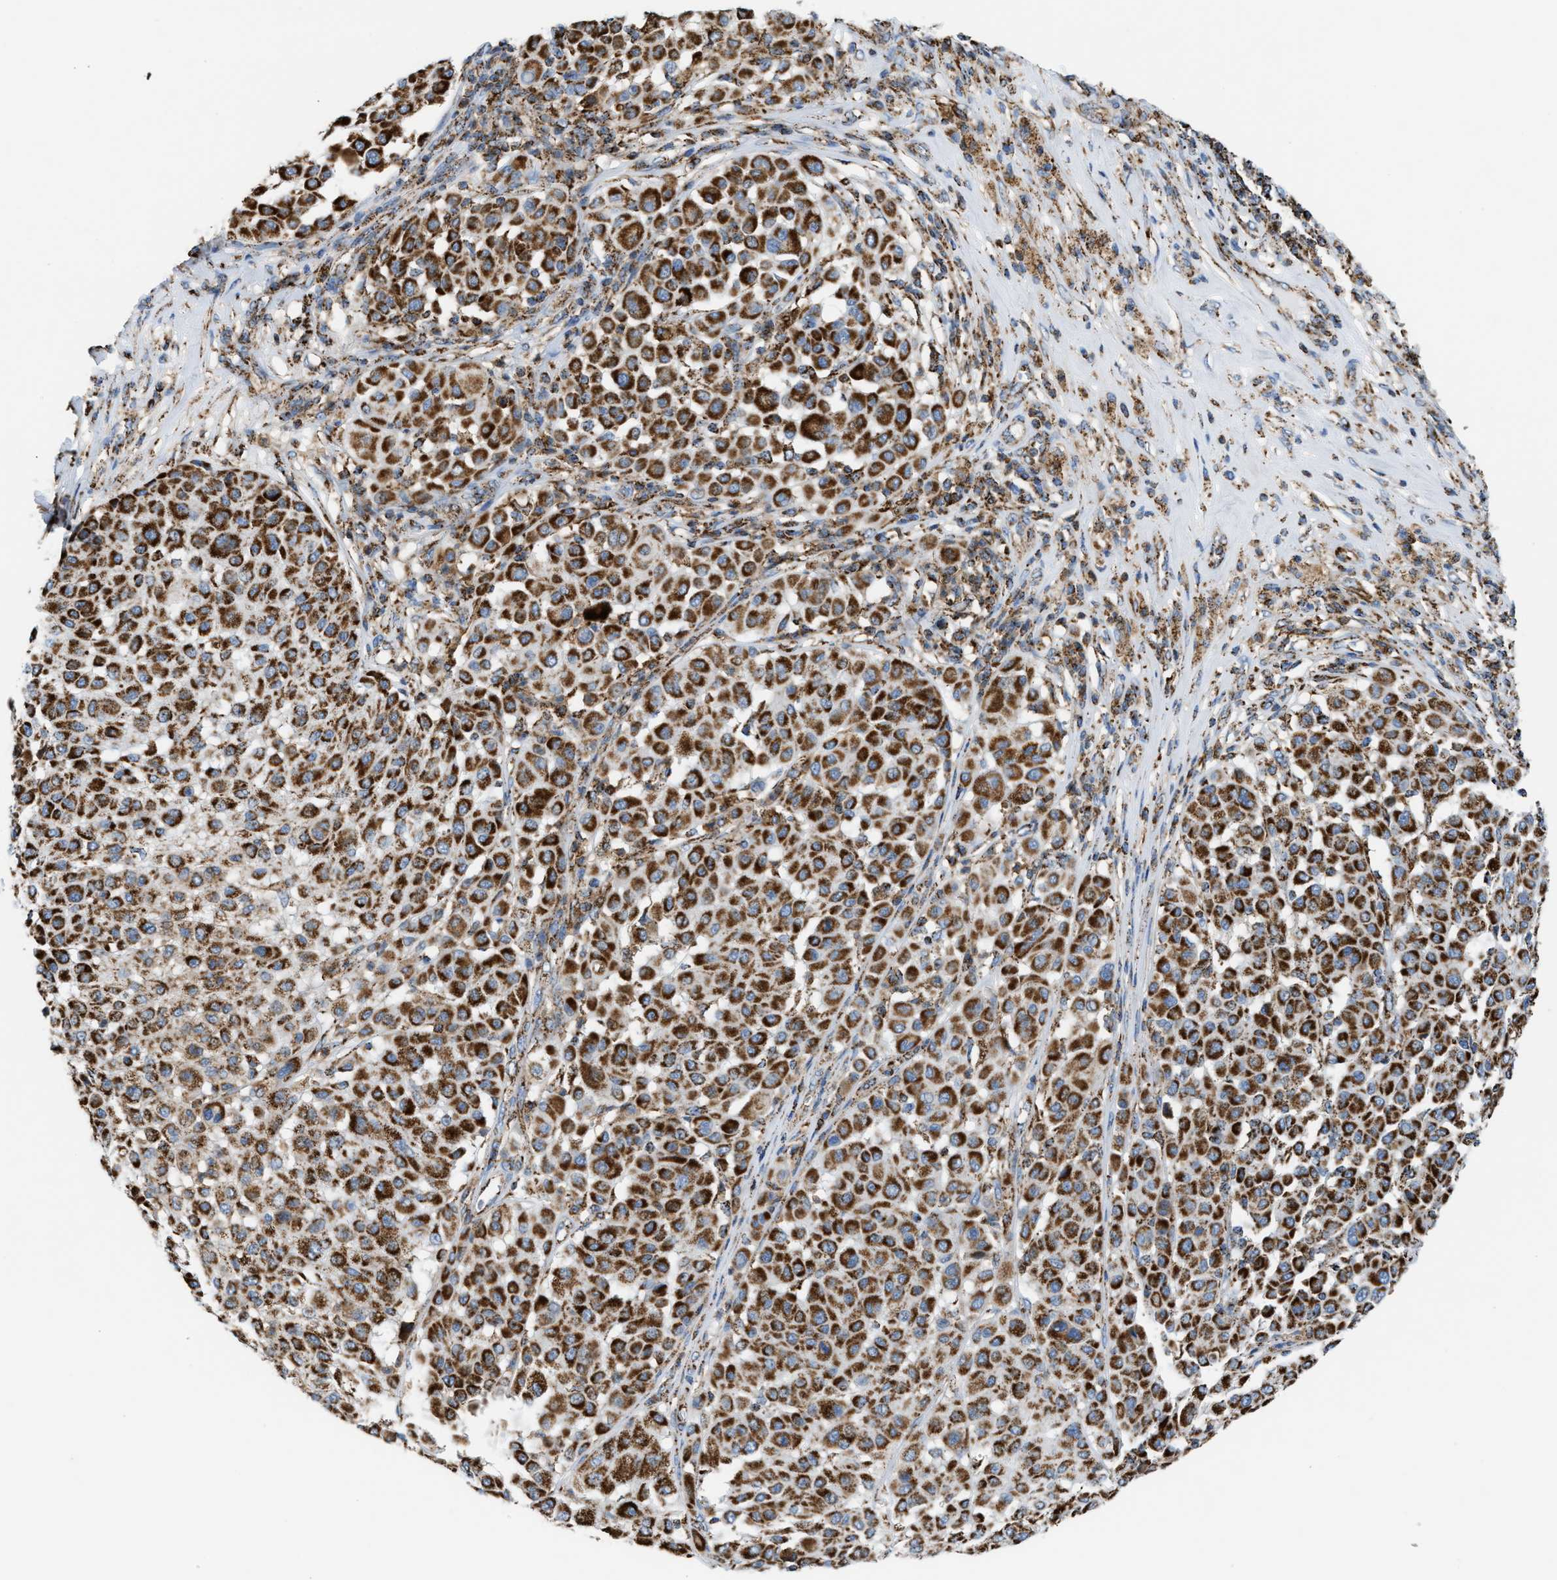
{"staining": {"intensity": "strong", "quantity": ">75%", "location": "cytoplasmic/membranous"}, "tissue": "melanoma", "cell_type": "Tumor cells", "image_type": "cancer", "snomed": [{"axis": "morphology", "description": "Malignant melanoma, Metastatic site"}, {"axis": "topography", "description": "Soft tissue"}], "caption": "Immunohistochemistry (DAB (3,3'-diaminobenzidine)) staining of malignant melanoma (metastatic site) displays strong cytoplasmic/membranous protein staining in approximately >75% of tumor cells.", "gene": "ECHS1", "patient": {"sex": "male", "age": 41}}